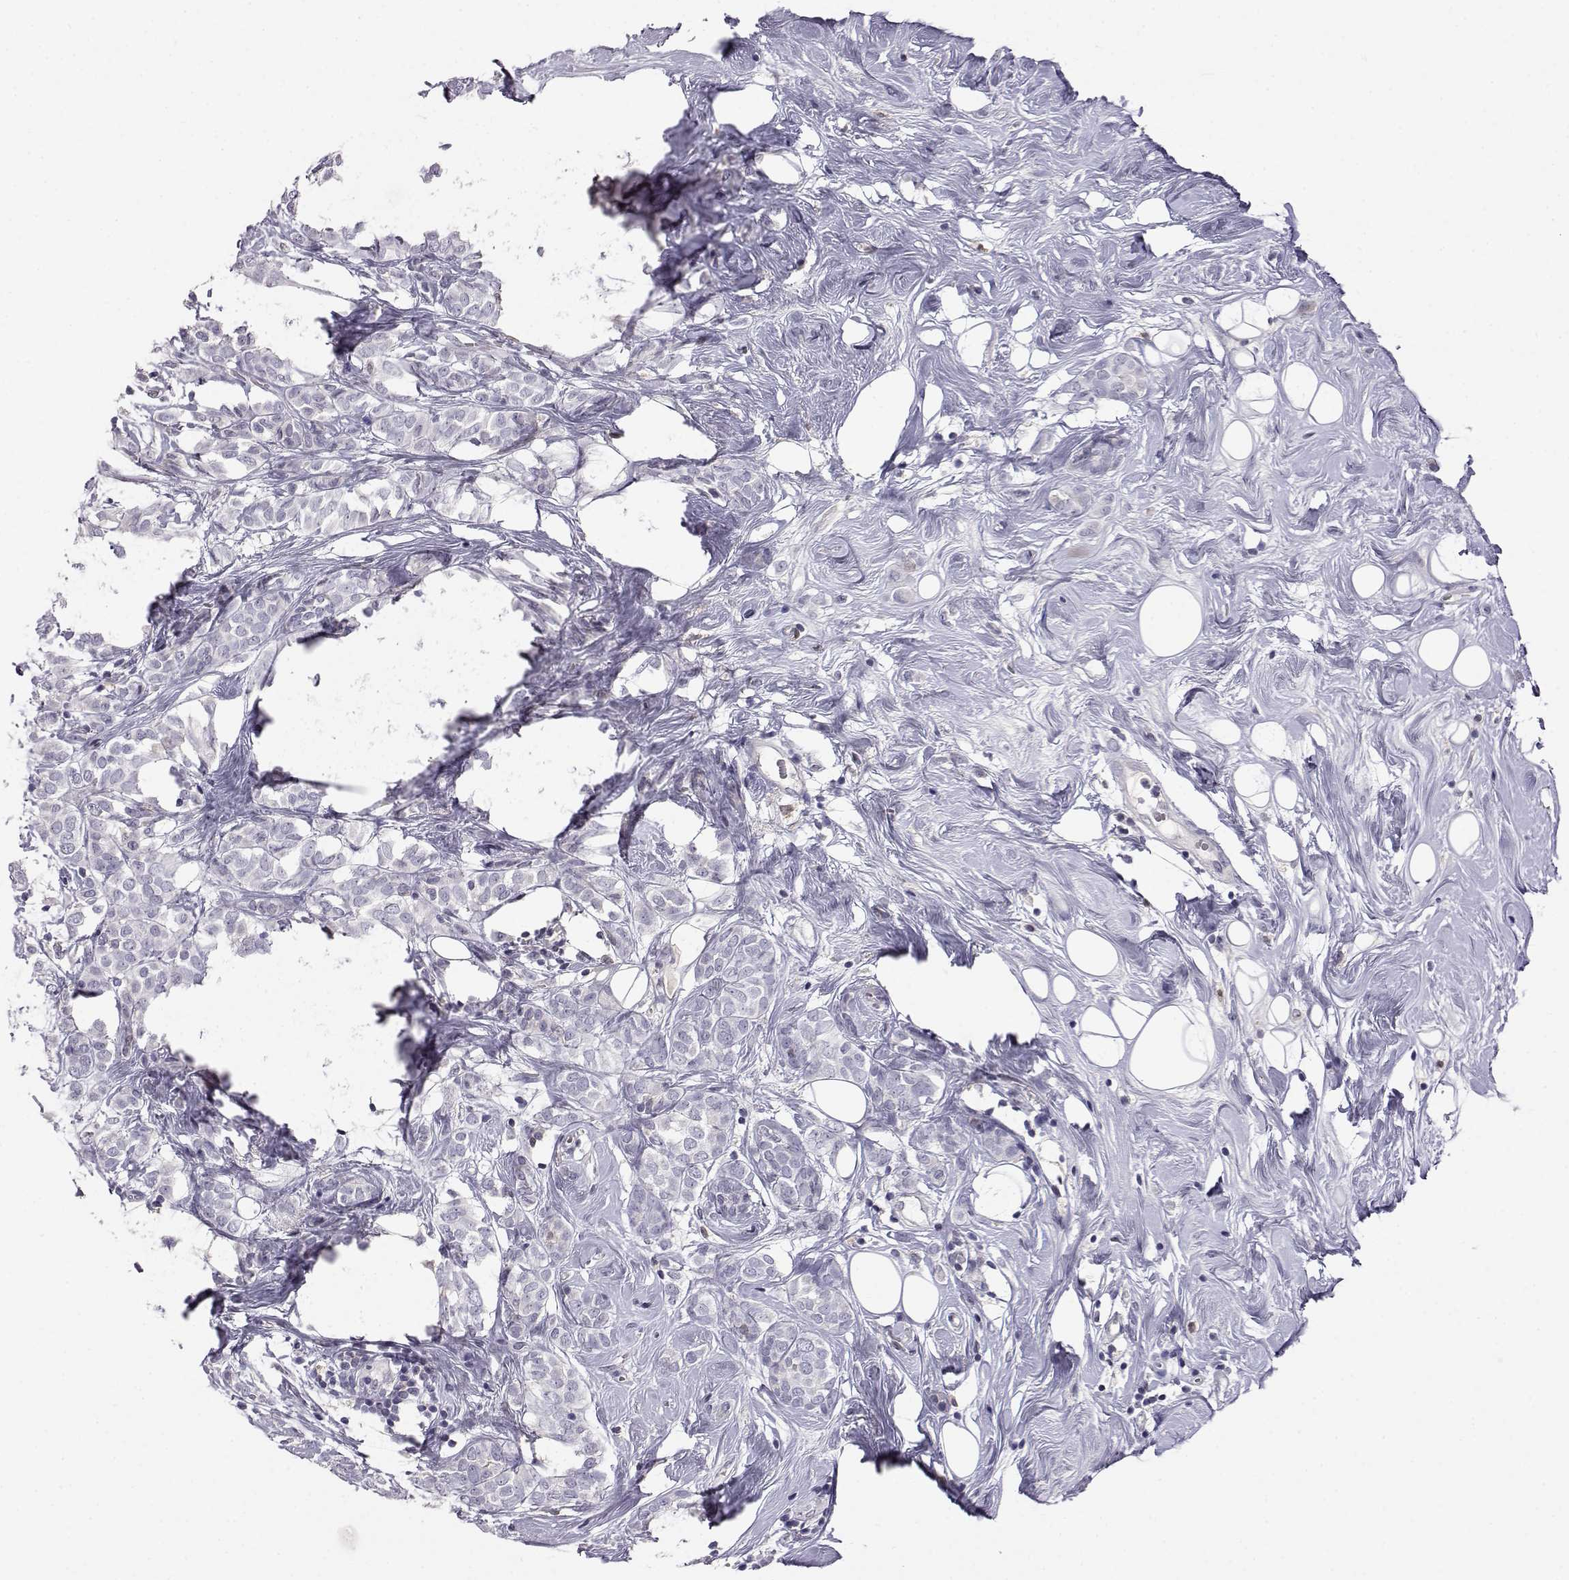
{"staining": {"intensity": "negative", "quantity": "none", "location": "none"}, "tissue": "breast cancer", "cell_type": "Tumor cells", "image_type": "cancer", "snomed": [{"axis": "morphology", "description": "Lobular carcinoma"}, {"axis": "topography", "description": "Breast"}], "caption": "Protein analysis of breast cancer (lobular carcinoma) demonstrates no significant staining in tumor cells.", "gene": "AKR1B1", "patient": {"sex": "female", "age": 49}}